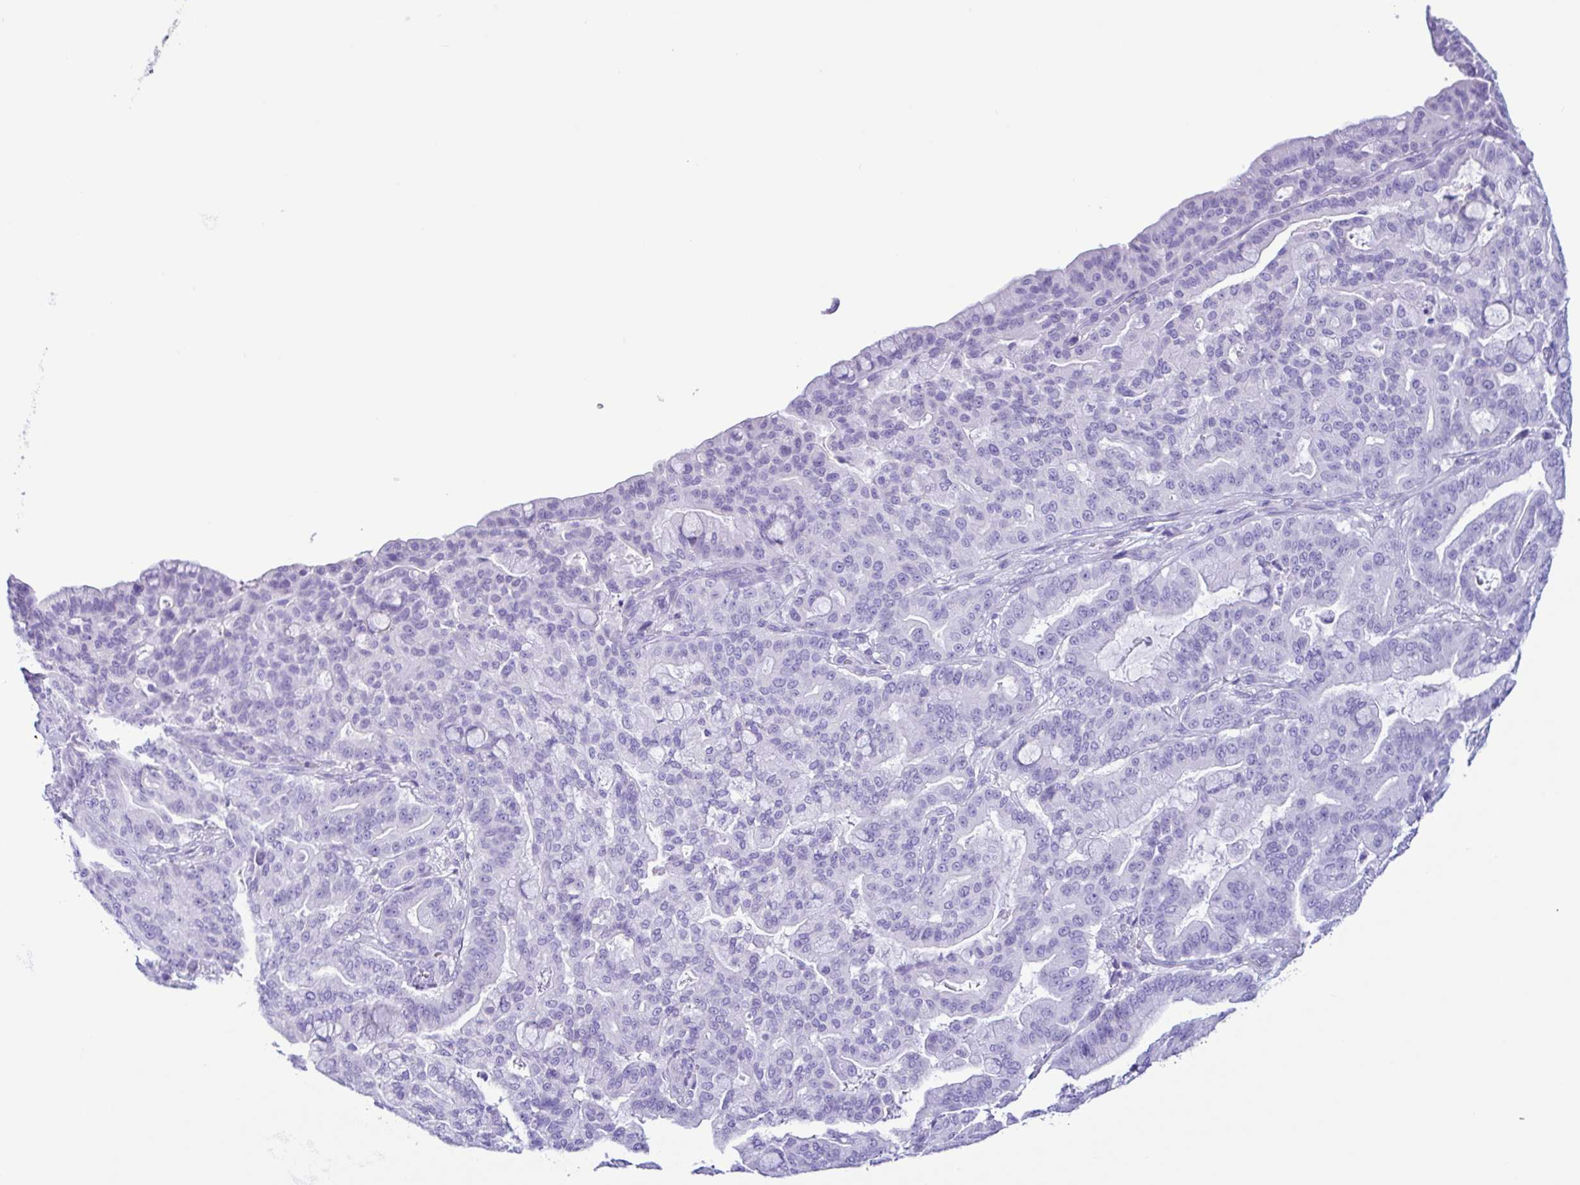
{"staining": {"intensity": "negative", "quantity": "none", "location": "none"}, "tissue": "pancreatic cancer", "cell_type": "Tumor cells", "image_type": "cancer", "snomed": [{"axis": "morphology", "description": "Adenocarcinoma, NOS"}, {"axis": "topography", "description": "Pancreas"}], "caption": "An image of human pancreatic cancer is negative for staining in tumor cells. The staining was performed using DAB (3,3'-diaminobenzidine) to visualize the protein expression in brown, while the nuclei were stained in blue with hematoxylin (Magnification: 20x).", "gene": "PIGF", "patient": {"sex": "male", "age": 63}}